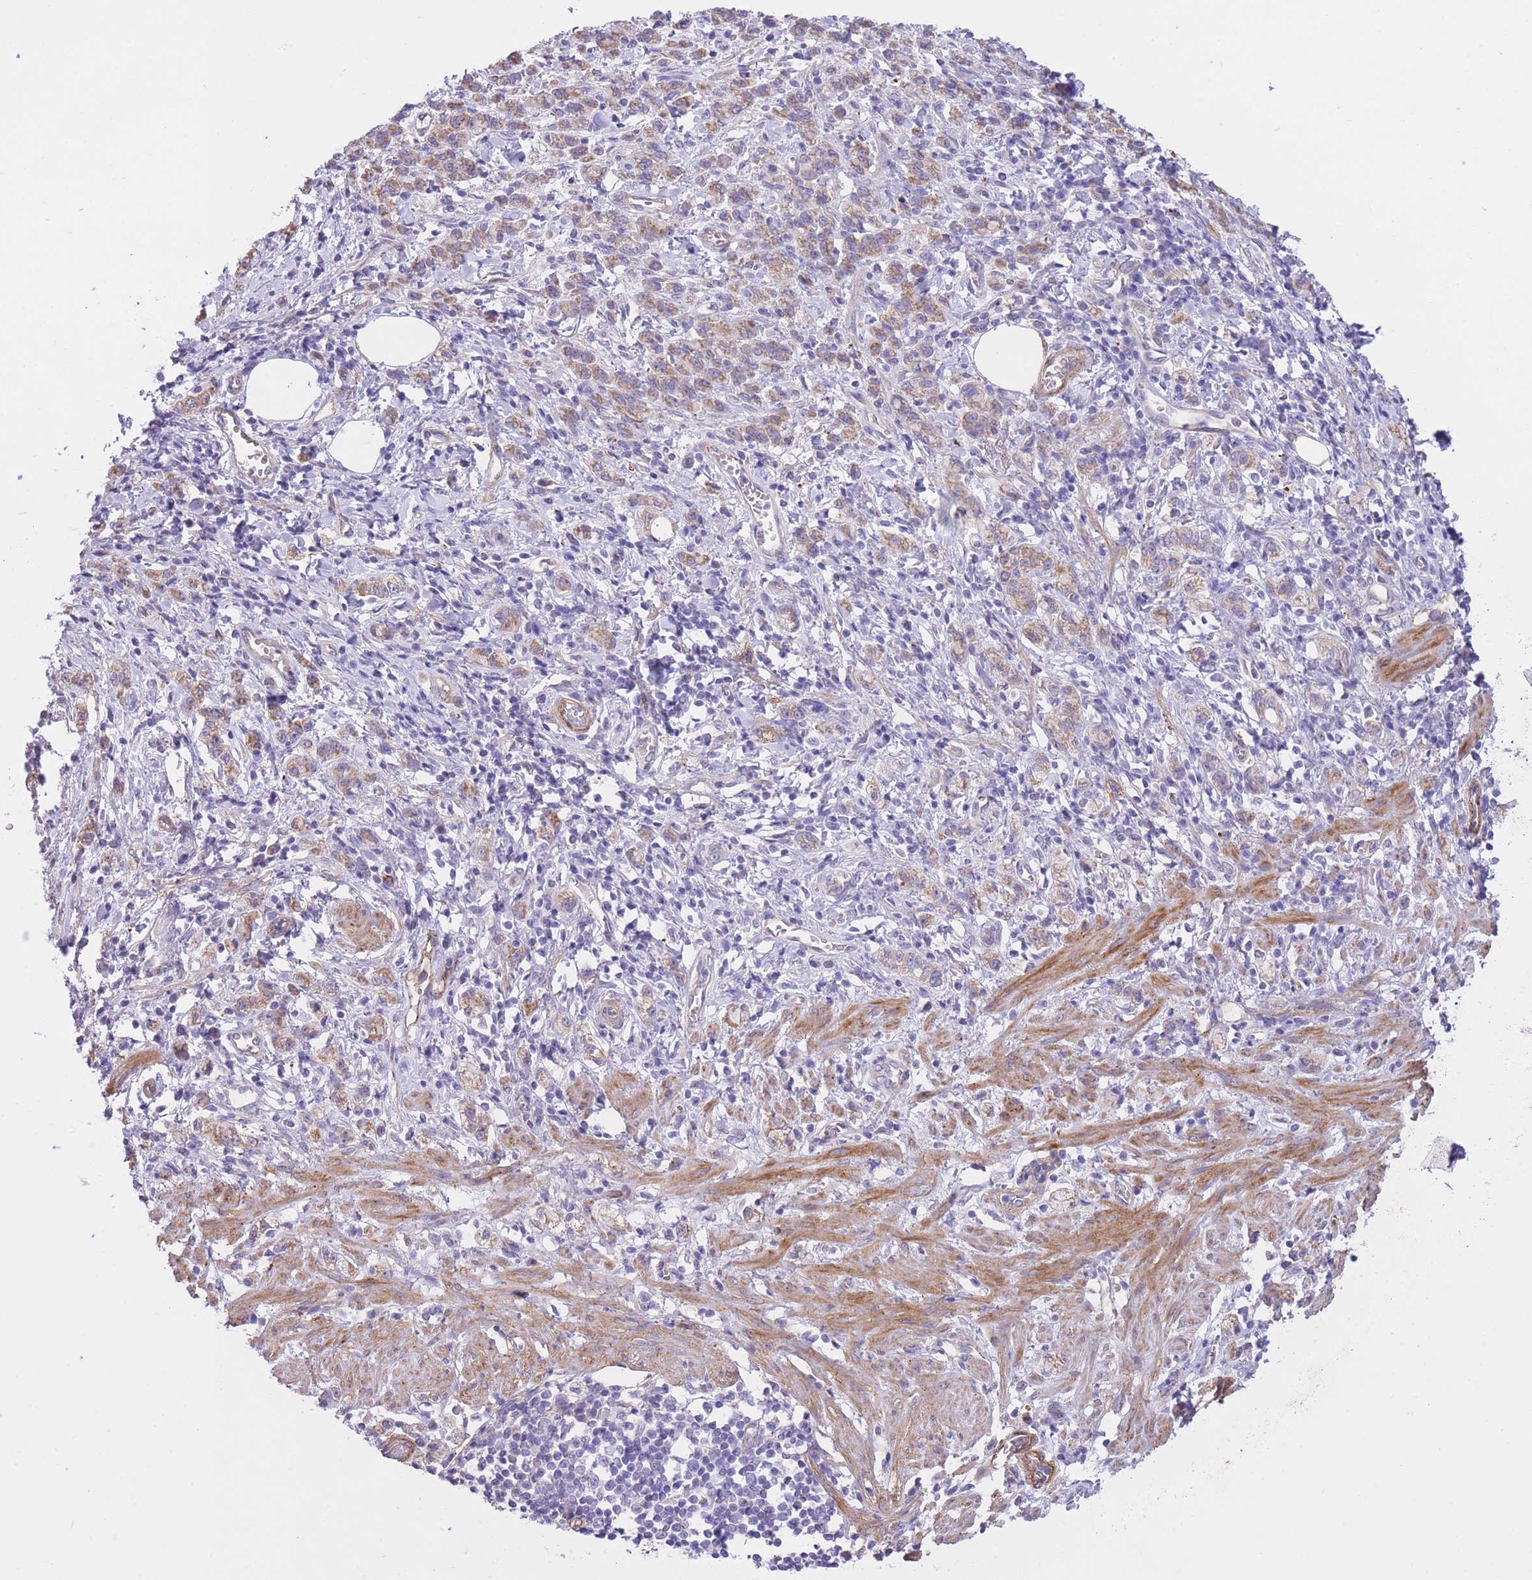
{"staining": {"intensity": "weak", "quantity": ">75%", "location": "cytoplasmic/membranous"}, "tissue": "stomach cancer", "cell_type": "Tumor cells", "image_type": "cancer", "snomed": [{"axis": "morphology", "description": "Adenocarcinoma, NOS"}, {"axis": "topography", "description": "Stomach"}], "caption": "Stomach adenocarcinoma was stained to show a protein in brown. There is low levels of weak cytoplasmic/membranous positivity in approximately >75% of tumor cells. (Brightfield microscopy of DAB IHC at high magnification).", "gene": "PGM1", "patient": {"sex": "male", "age": 77}}